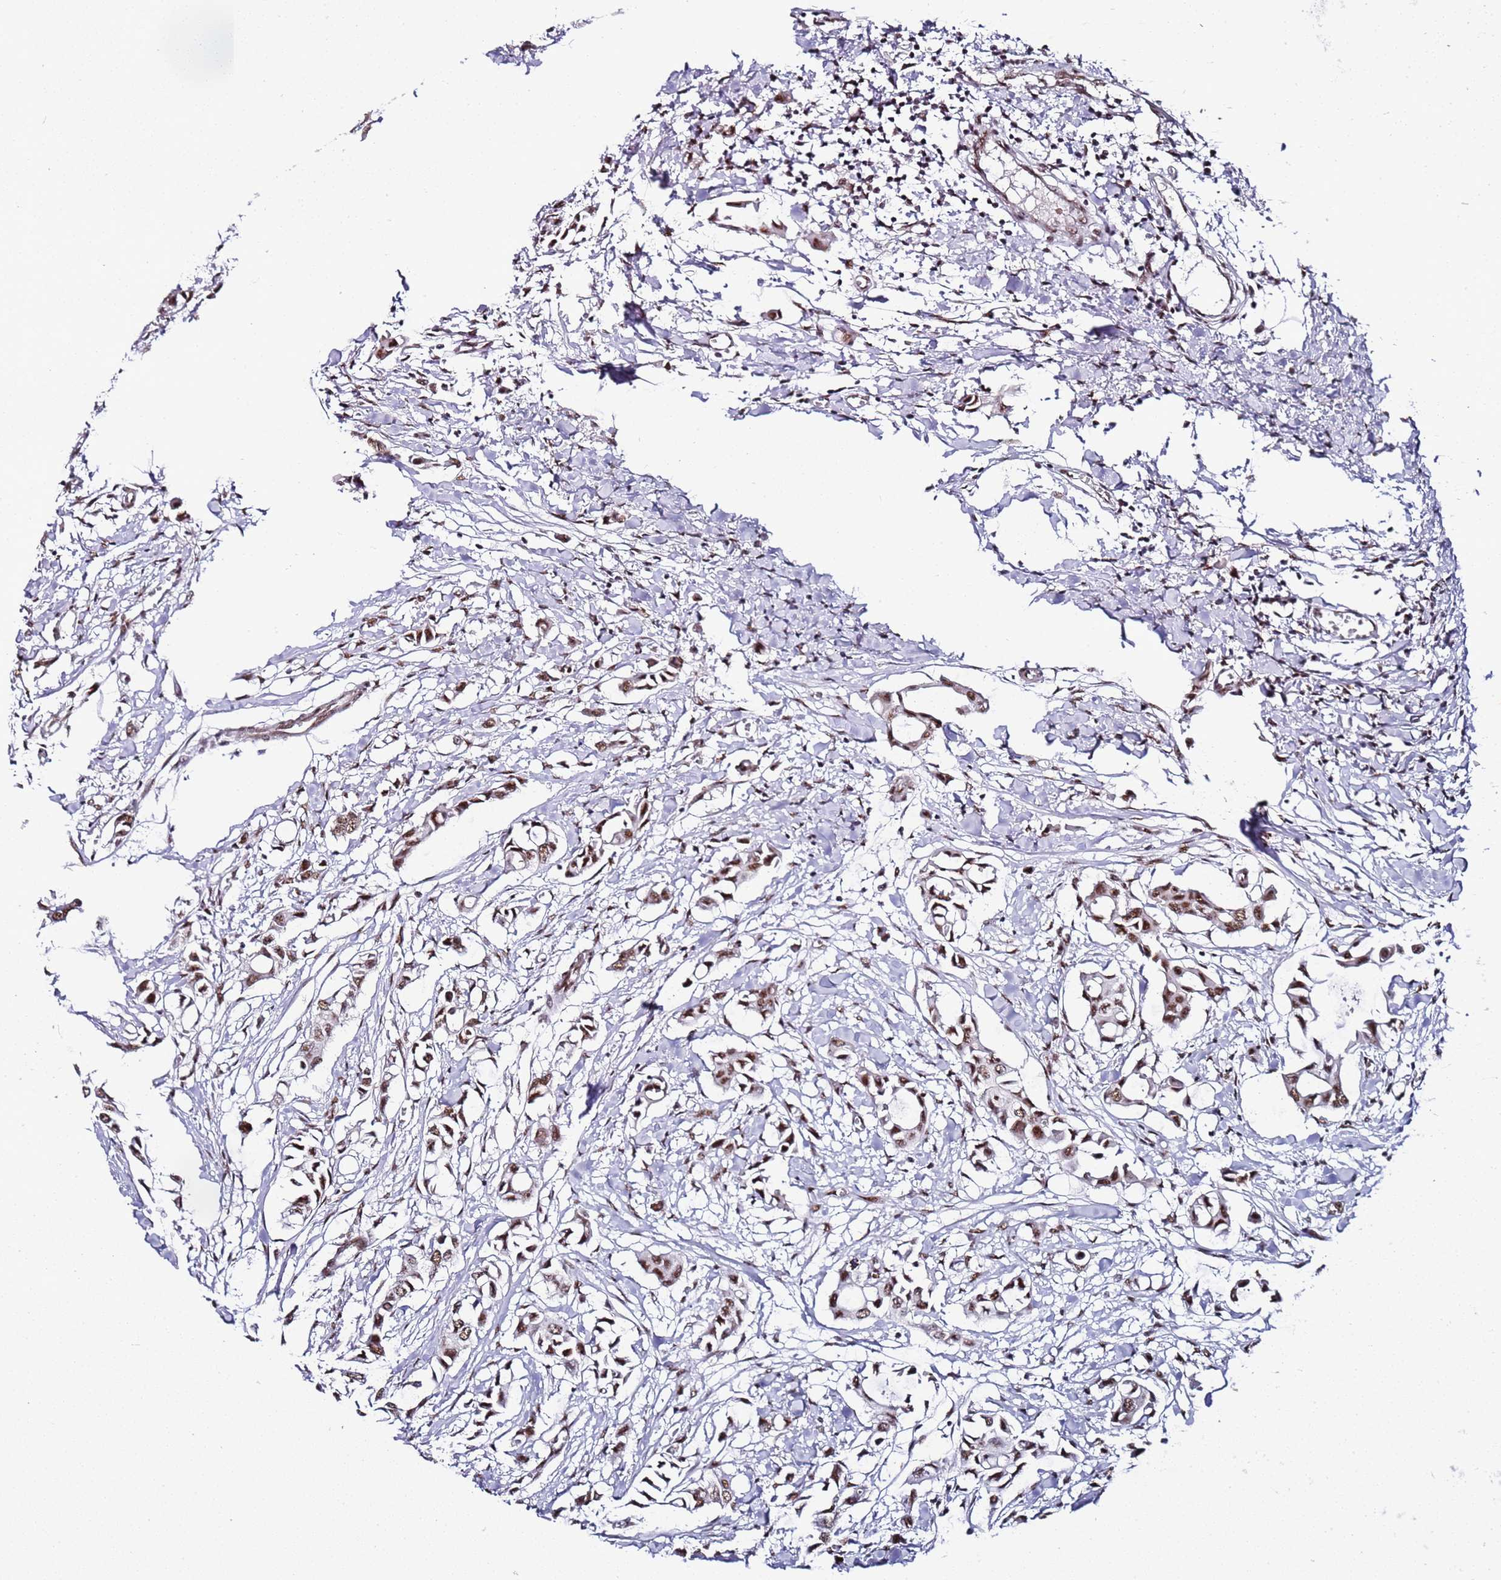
{"staining": {"intensity": "moderate", "quantity": ">75%", "location": "nuclear"}, "tissue": "breast cancer", "cell_type": "Tumor cells", "image_type": "cancer", "snomed": [{"axis": "morphology", "description": "Duct carcinoma"}, {"axis": "topography", "description": "Breast"}], "caption": "A brown stain highlights moderate nuclear staining of a protein in human invasive ductal carcinoma (breast) tumor cells.", "gene": "PSMA7", "patient": {"sex": "female", "age": 41}}